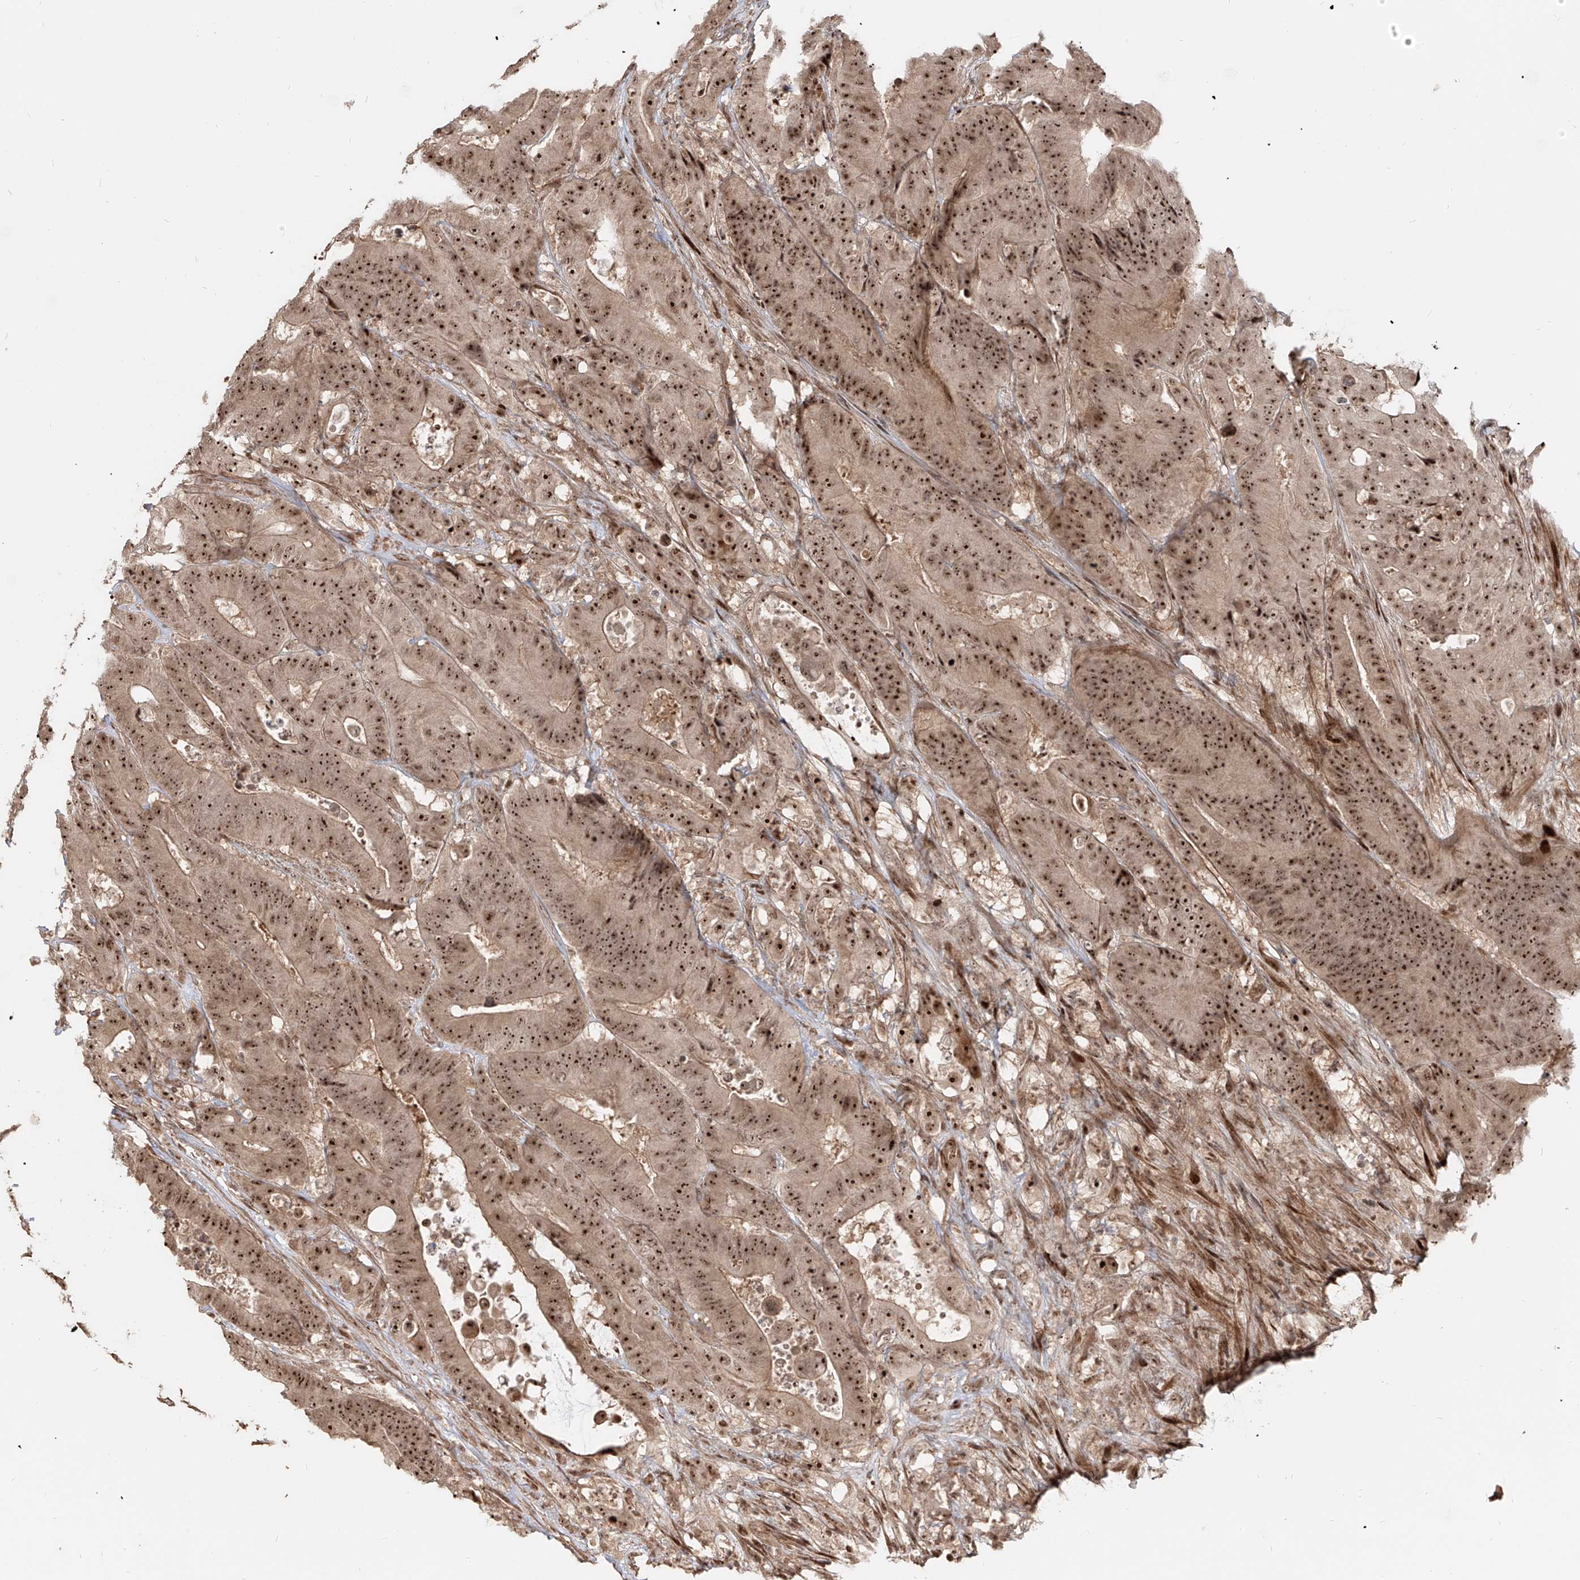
{"staining": {"intensity": "strong", "quantity": ">75%", "location": "cytoplasmic/membranous,nuclear"}, "tissue": "colorectal cancer", "cell_type": "Tumor cells", "image_type": "cancer", "snomed": [{"axis": "morphology", "description": "Adenocarcinoma, NOS"}, {"axis": "topography", "description": "Colon"}], "caption": "Human colorectal cancer (adenocarcinoma) stained with a protein marker demonstrates strong staining in tumor cells.", "gene": "ZNF710", "patient": {"sex": "male", "age": 83}}